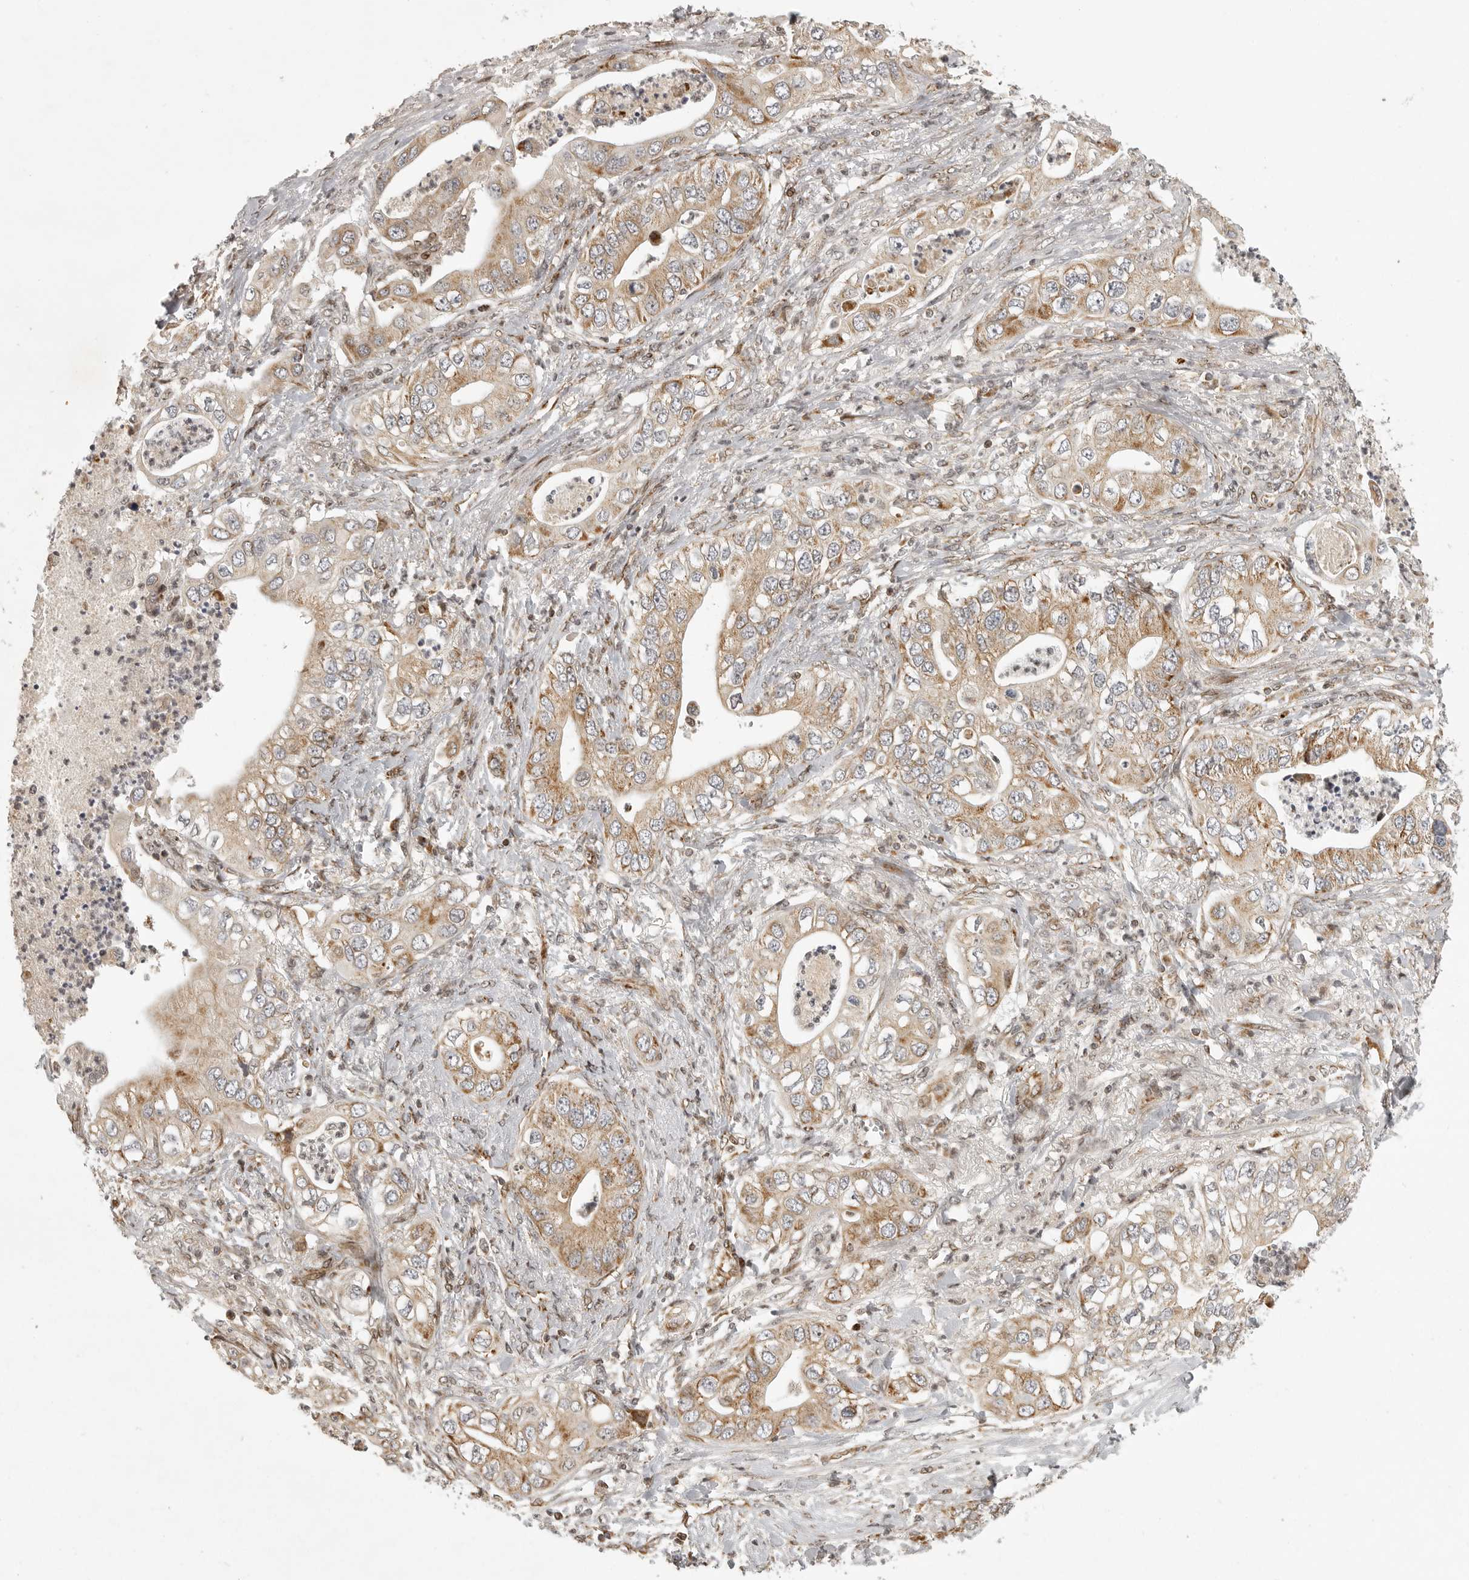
{"staining": {"intensity": "moderate", "quantity": ">75%", "location": "cytoplasmic/membranous"}, "tissue": "pancreatic cancer", "cell_type": "Tumor cells", "image_type": "cancer", "snomed": [{"axis": "morphology", "description": "Adenocarcinoma, NOS"}, {"axis": "topography", "description": "Pancreas"}], "caption": "Protein expression analysis of human pancreatic adenocarcinoma reveals moderate cytoplasmic/membranous staining in approximately >75% of tumor cells.", "gene": "NARS2", "patient": {"sex": "female", "age": 78}}